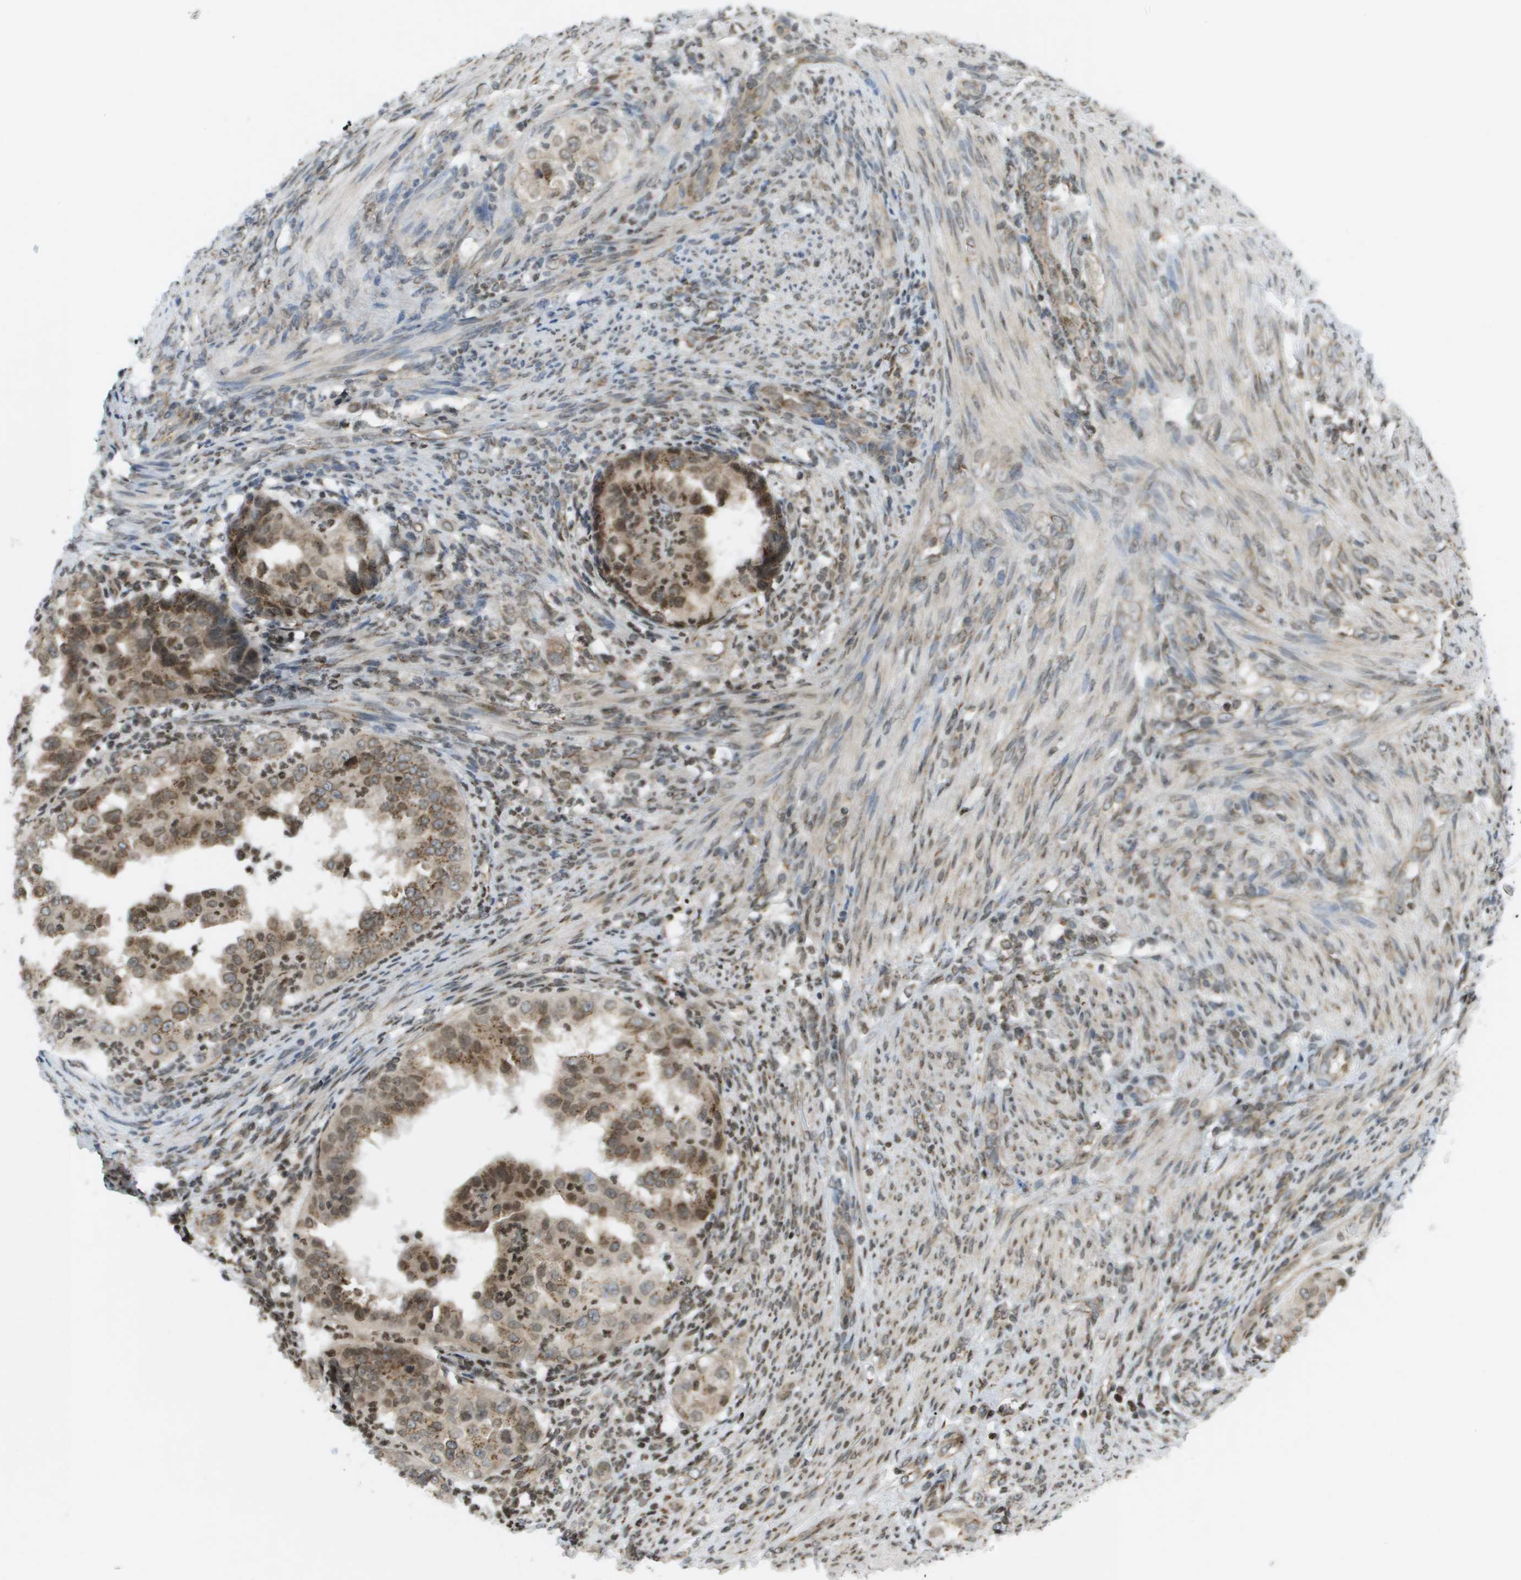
{"staining": {"intensity": "moderate", "quantity": ">75%", "location": "cytoplasmic/membranous"}, "tissue": "endometrial cancer", "cell_type": "Tumor cells", "image_type": "cancer", "snomed": [{"axis": "morphology", "description": "Adenocarcinoma, NOS"}, {"axis": "topography", "description": "Endometrium"}], "caption": "The immunohistochemical stain shows moderate cytoplasmic/membranous staining in tumor cells of endometrial adenocarcinoma tissue.", "gene": "EVC", "patient": {"sex": "female", "age": 85}}